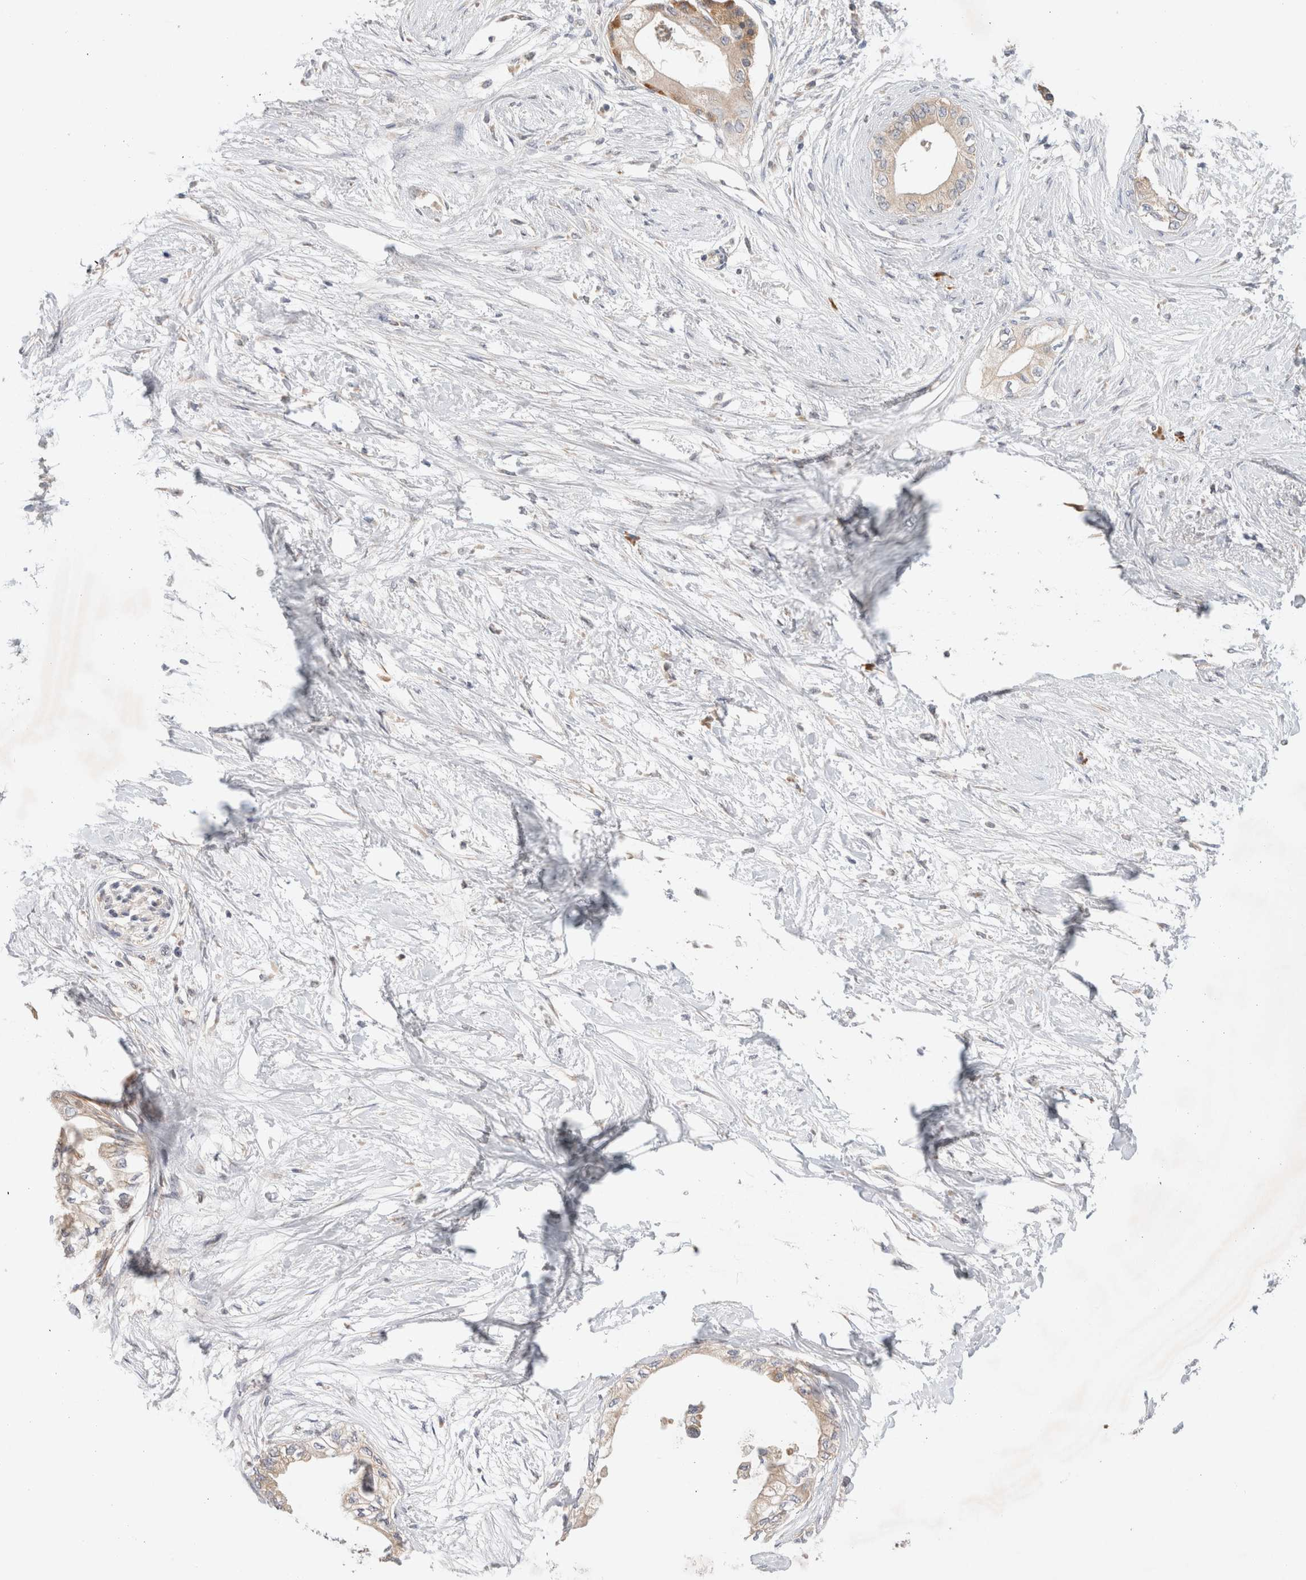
{"staining": {"intensity": "weak", "quantity": "<25%", "location": "cytoplasmic/membranous"}, "tissue": "pancreatic cancer", "cell_type": "Tumor cells", "image_type": "cancer", "snomed": [{"axis": "morphology", "description": "Normal tissue, NOS"}, {"axis": "morphology", "description": "Adenocarcinoma, NOS"}, {"axis": "topography", "description": "Pancreas"}, {"axis": "topography", "description": "Duodenum"}], "caption": "Human pancreatic adenocarcinoma stained for a protein using immunohistochemistry (IHC) demonstrates no positivity in tumor cells.", "gene": "NEDD4L", "patient": {"sex": "female", "age": 60}}